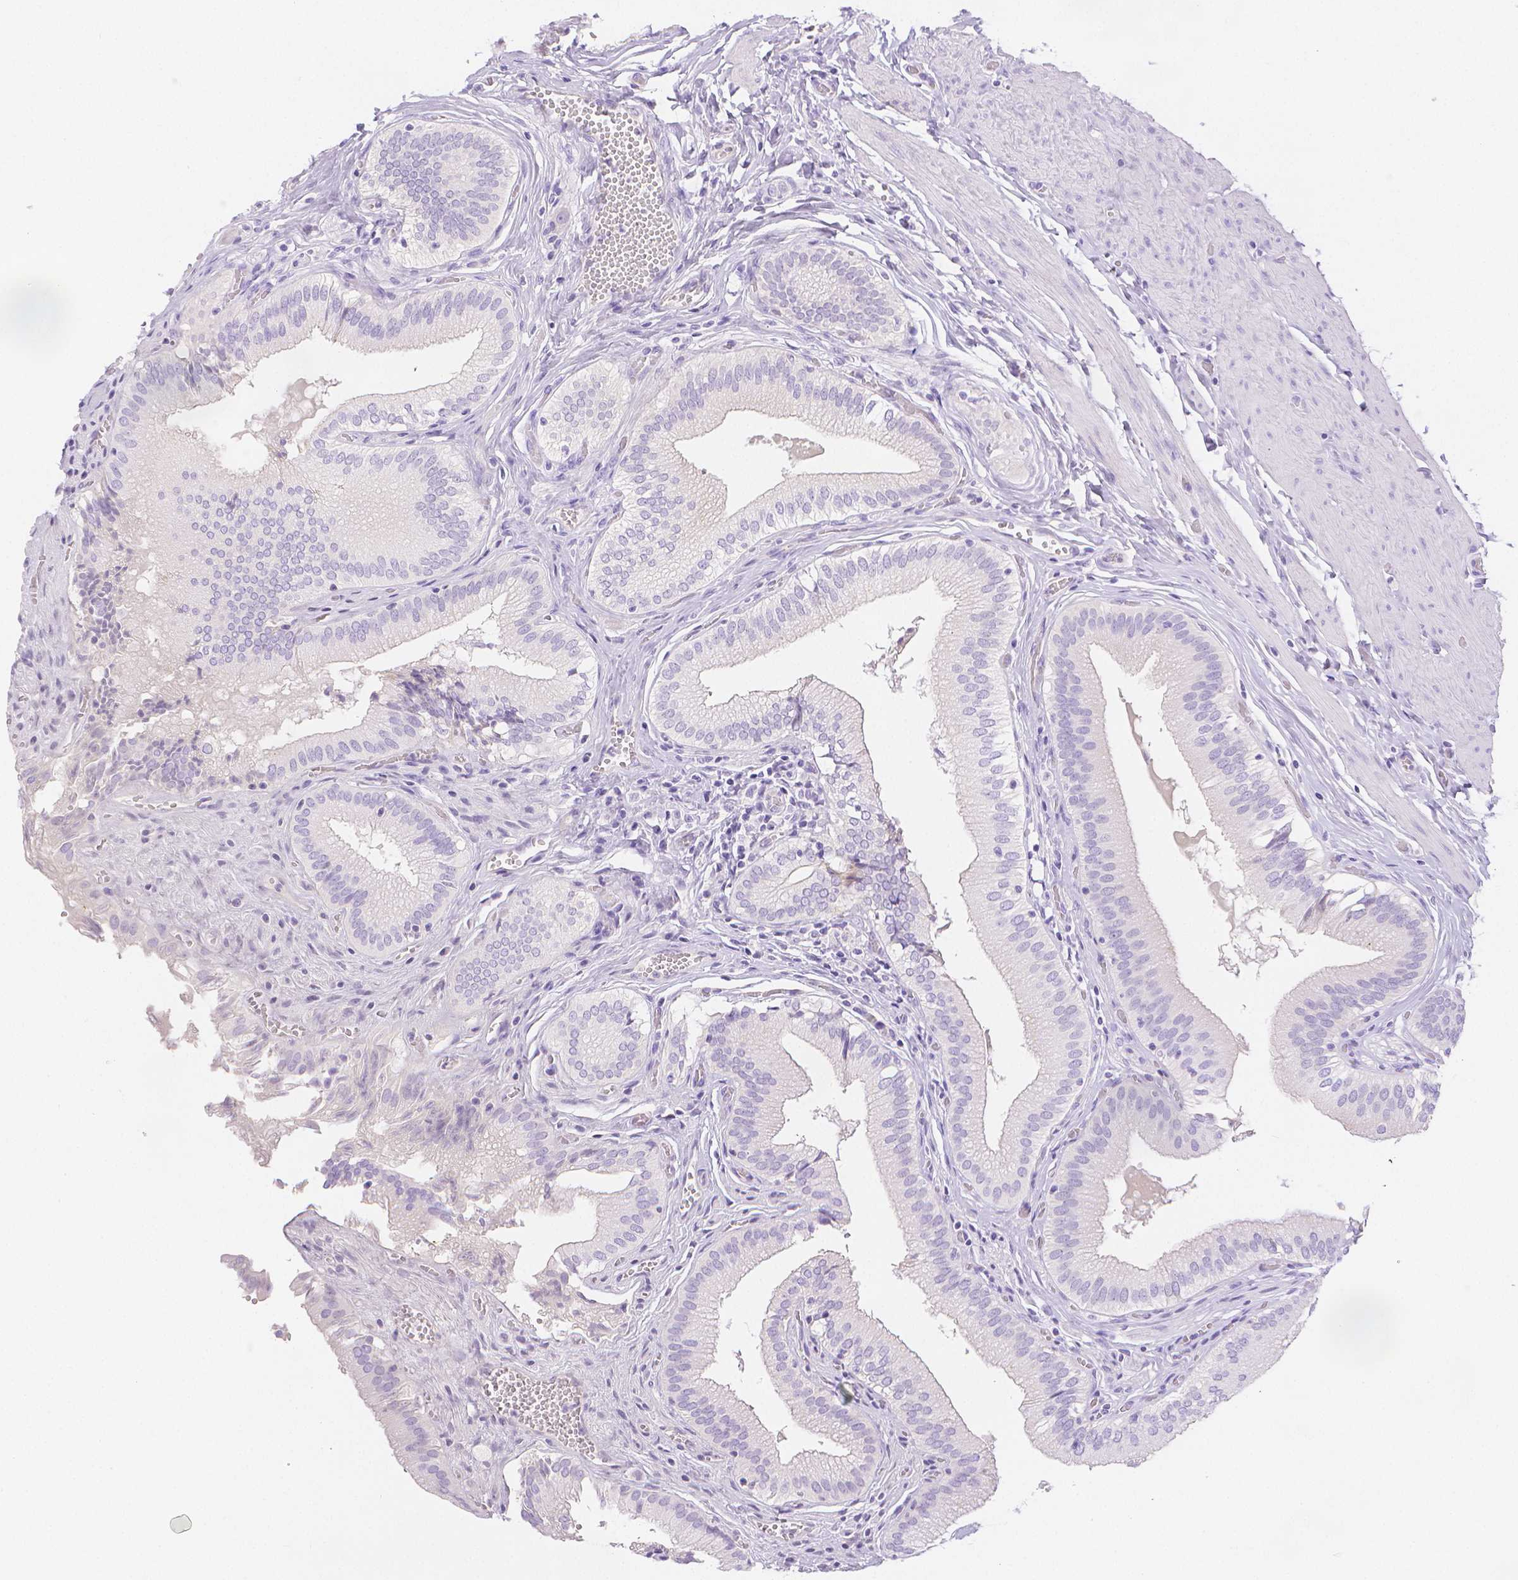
{"staining": {"intensity": "negative", "quantity": "none", "location": "none"}, "tissue": "gallbladder", "cell_type": "Glandular cells", "image_type": "normal", "snomed": [{"axis": "morphology", "description": "Normal tissue, NOS"}, {"axis": "topography", "description": "Gallbladder"}, {"axis": "topography", "description": "Peripheral nerve tissue"}], "caption": "Unremarkable gallbladder was stained to show a protein in brown. There is no significant staining in glandular cells.", "gene": "SLC27A5", "patient": {"sex": "male", "age": 17}}